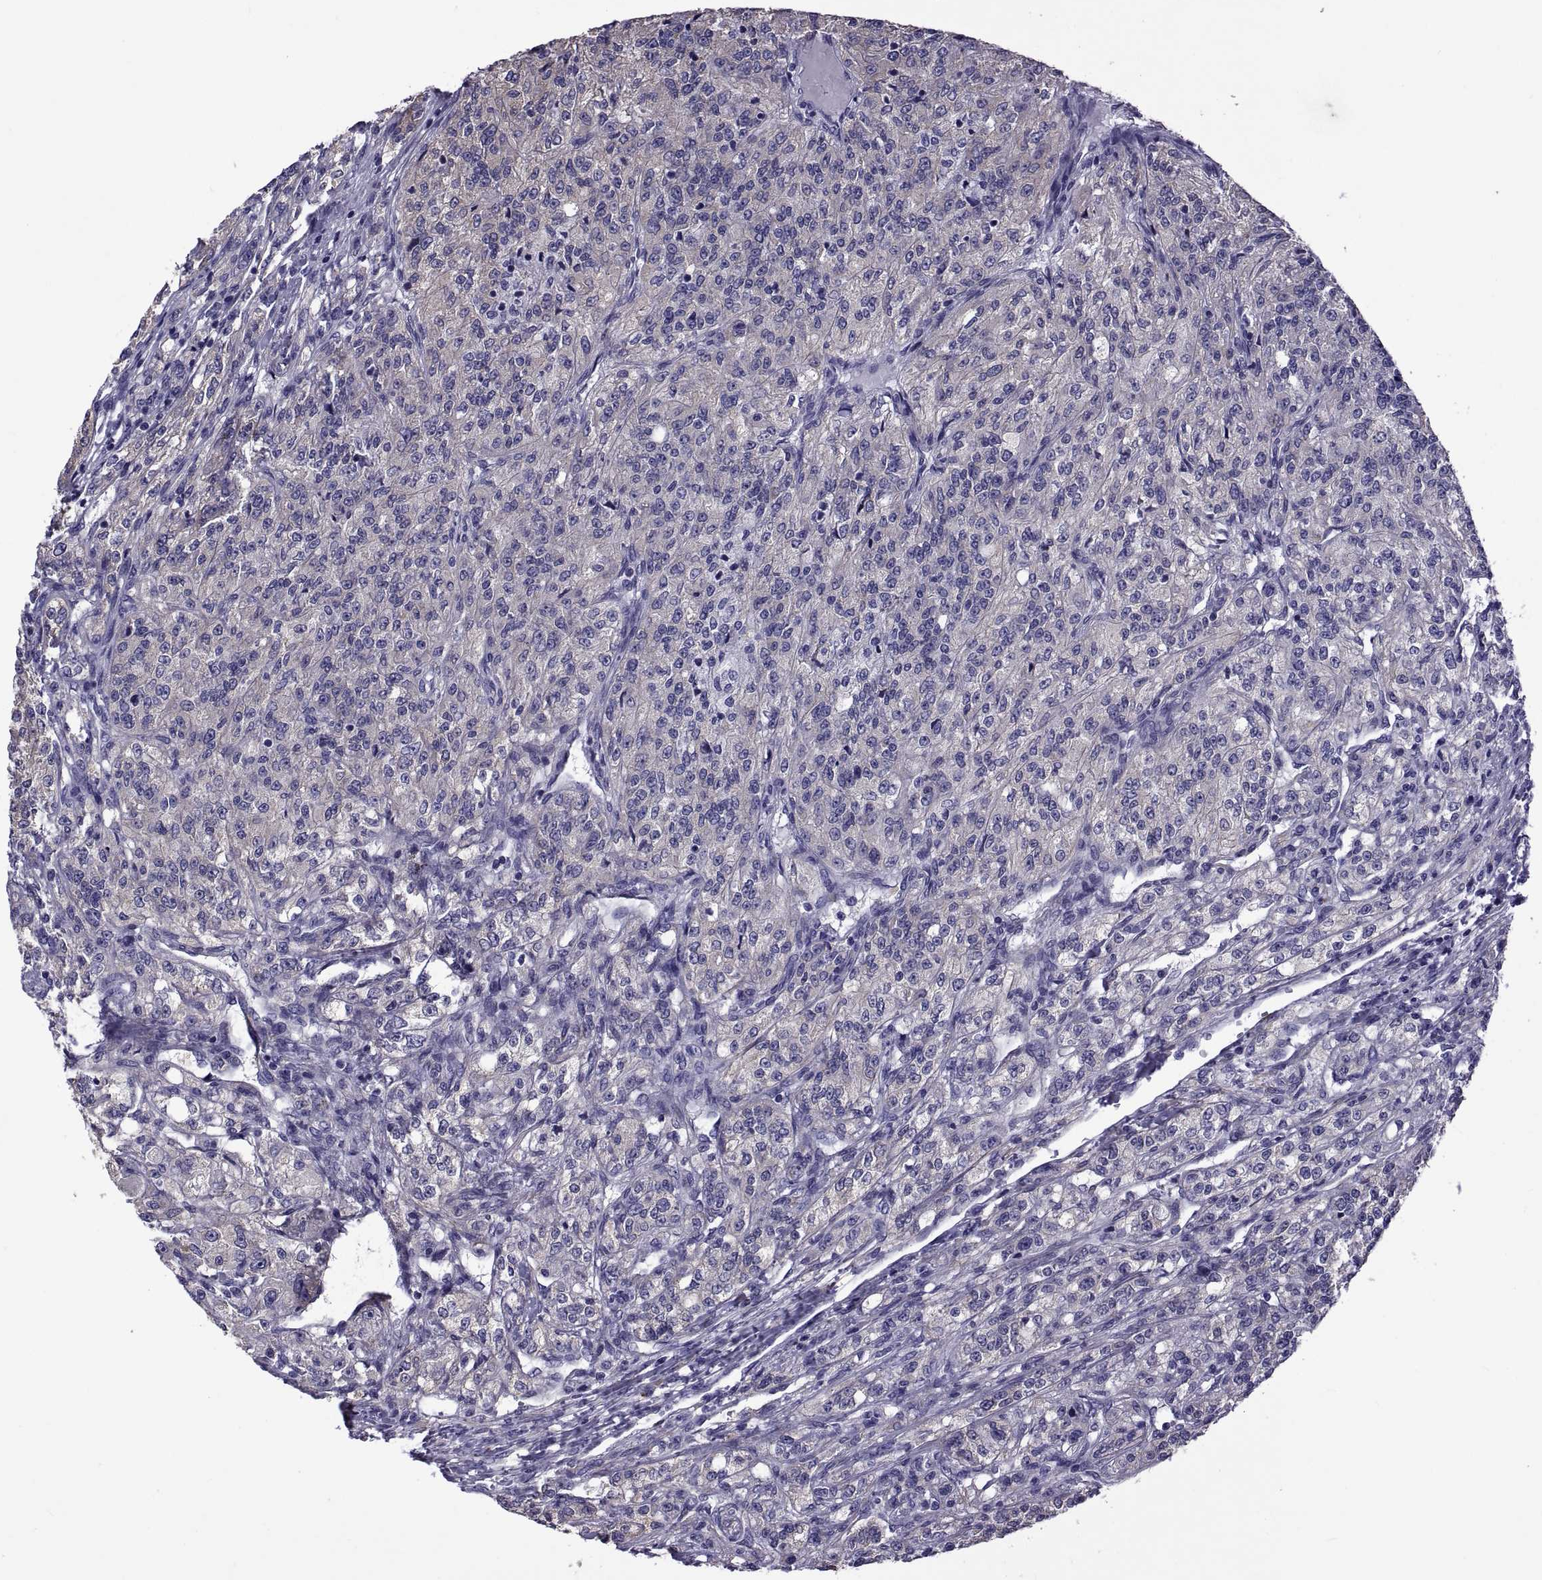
{"staining": {"intensity": "negative", "quantity": "none", "location": "none"}, "tissue": "renal cancer", "cell_type": "Tumor cells", "image_type": "cancer", "snomed": [{"axis": "morphology", "description": "Adenocarcinoma, NOS"}, {"axis": "topography", "description": "Kidney"}], "caption": "Immunohistochemistry (IHC) image of human renal adenocarcinoma stained for a protein (brown), which reveals no staining in tumor cells.", "gene": "TMC3", "patient": {"sex": "female", "age": 63}}